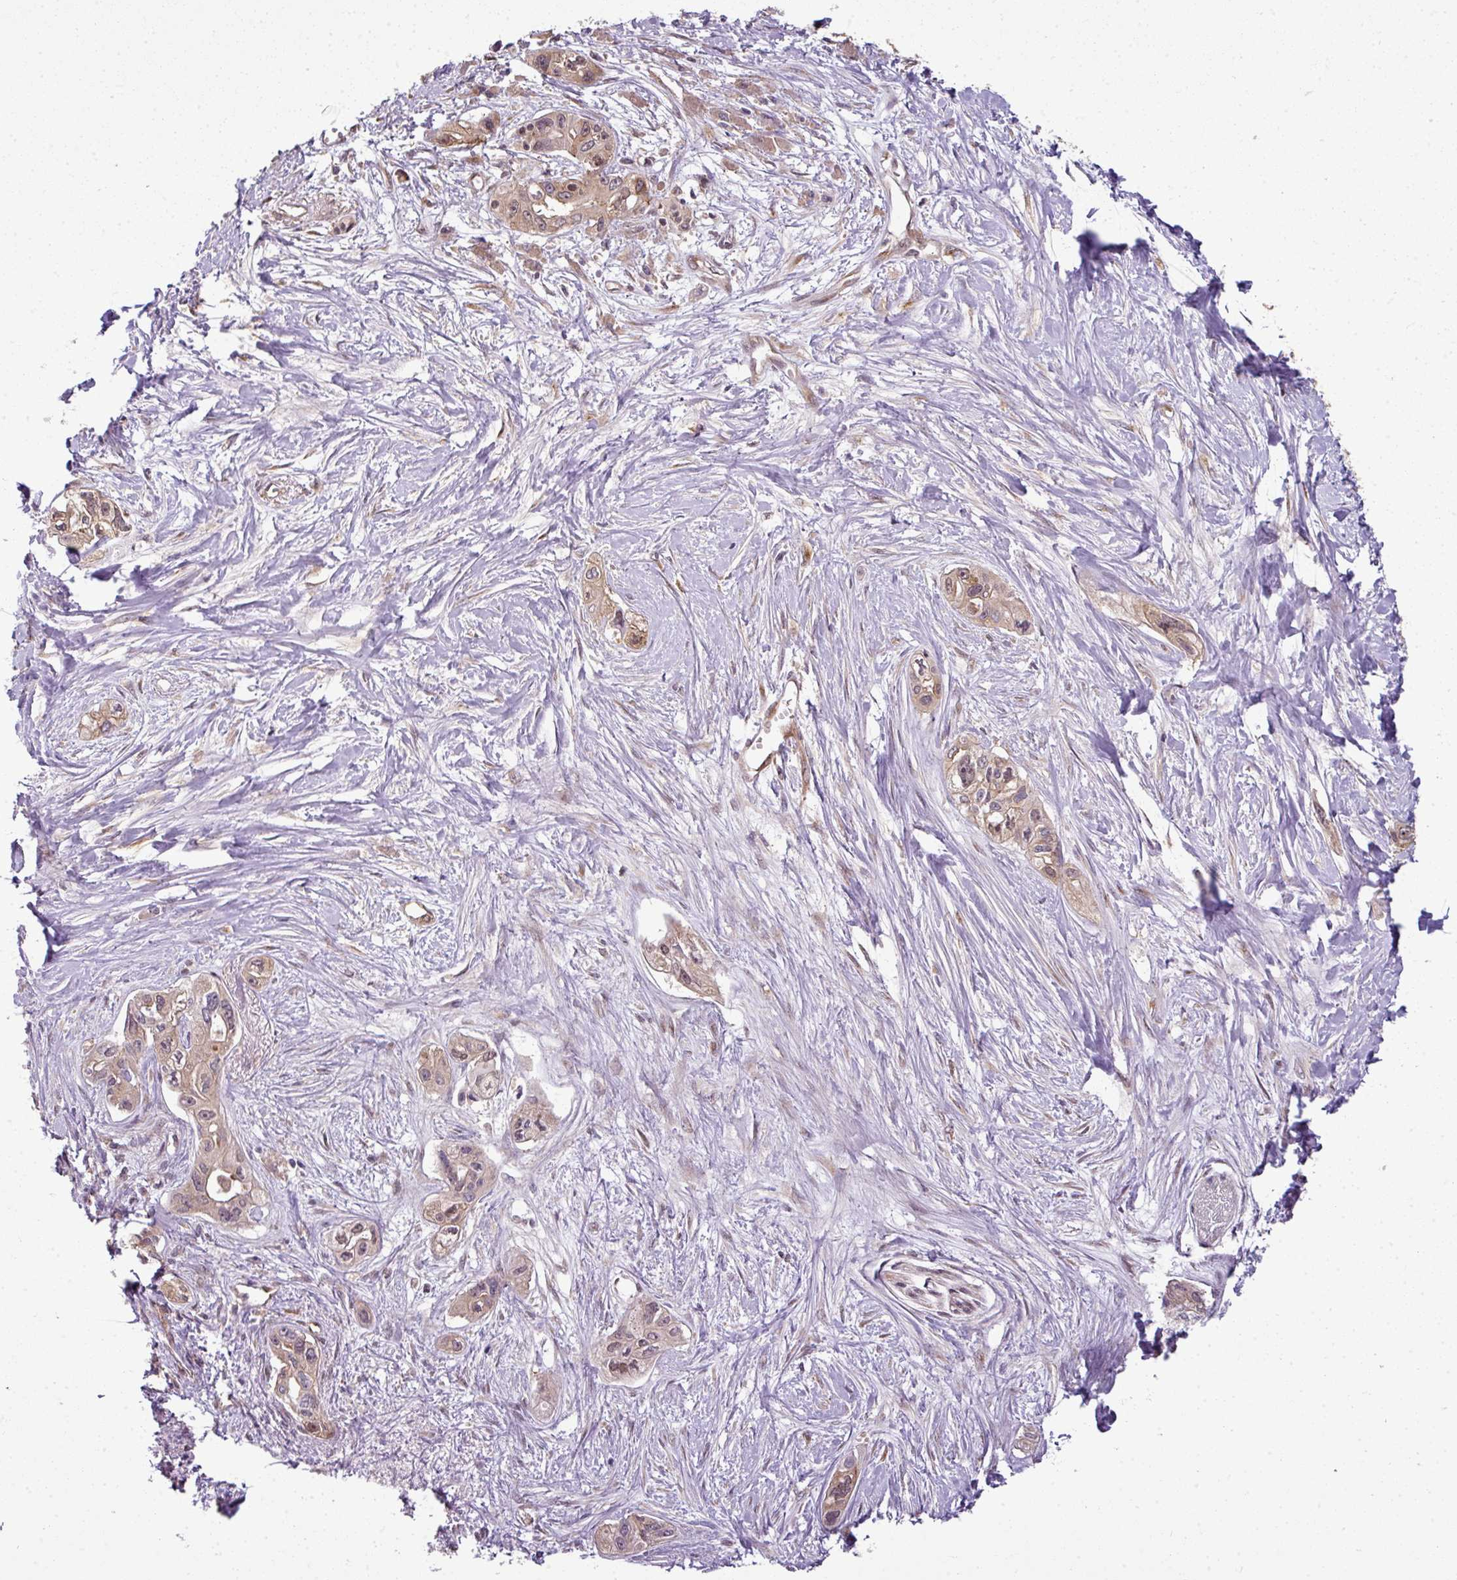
{"staining": {"intensity": "weak", "quantity": "25%-75%", "location": "cytoplasmic/membranous,nuclear"}, "tissue": "pancreatic cancer", "cell_type": "Tumor cells", "image_type": "cancer", "snomed": [{"axis": "morphology", "description": "Adenocarcinoma, NOS"}, {"axis": "topography", "description": "Pancreas"}], "caption": "A low amount of weak cytoplasmic/membranous and nuclear positivity is seen in about 25%-75% of tumor cells in pancreatic adenocarcinoma tissue.", "gene": "RBM4B", "patient": {"sex": "female", "age": 50}}